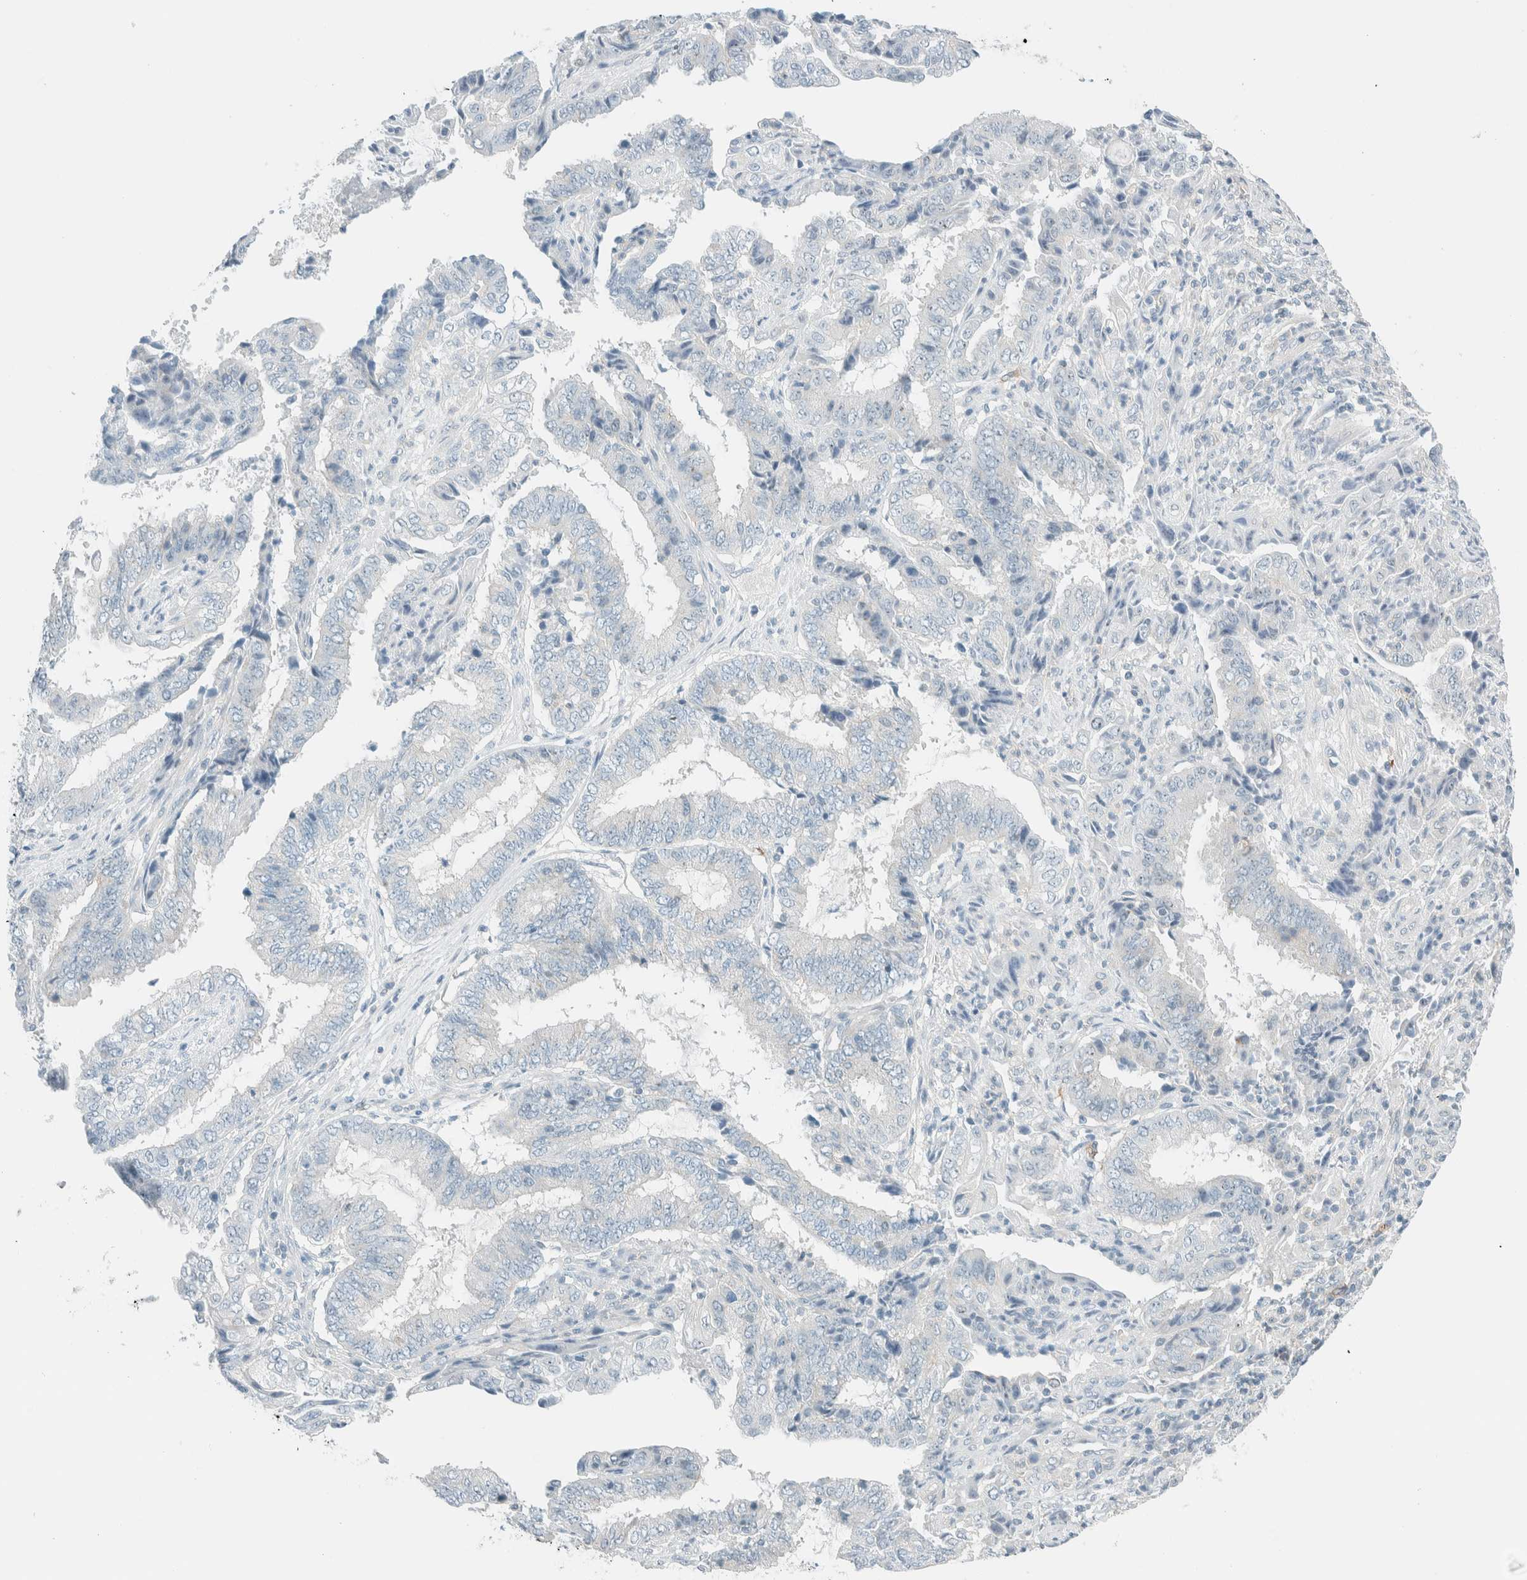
{"staining": {"intensity": "negative", "quantity": "none", "location": "none"}, "tissue": "endometrial cancer", "cell_type": "Tumor cells", "image_type": "cancer", "snomed": [{"axis": "morphology", "description": "Adenocarcinoma, NOS"}, {"axis": "topography", "description": "Endometrium"}], "caption": "Immunohistochemistry (IHC) histopathology image of neoplastic tissue: endometrial cancer (adenocarcinoma) stained with DAB (3,3'-diaminobenzidine) reveals no significant protein expression in tumor cells.", "gene": "NDE1", "patient": {"sex": "female", "age": 51}}